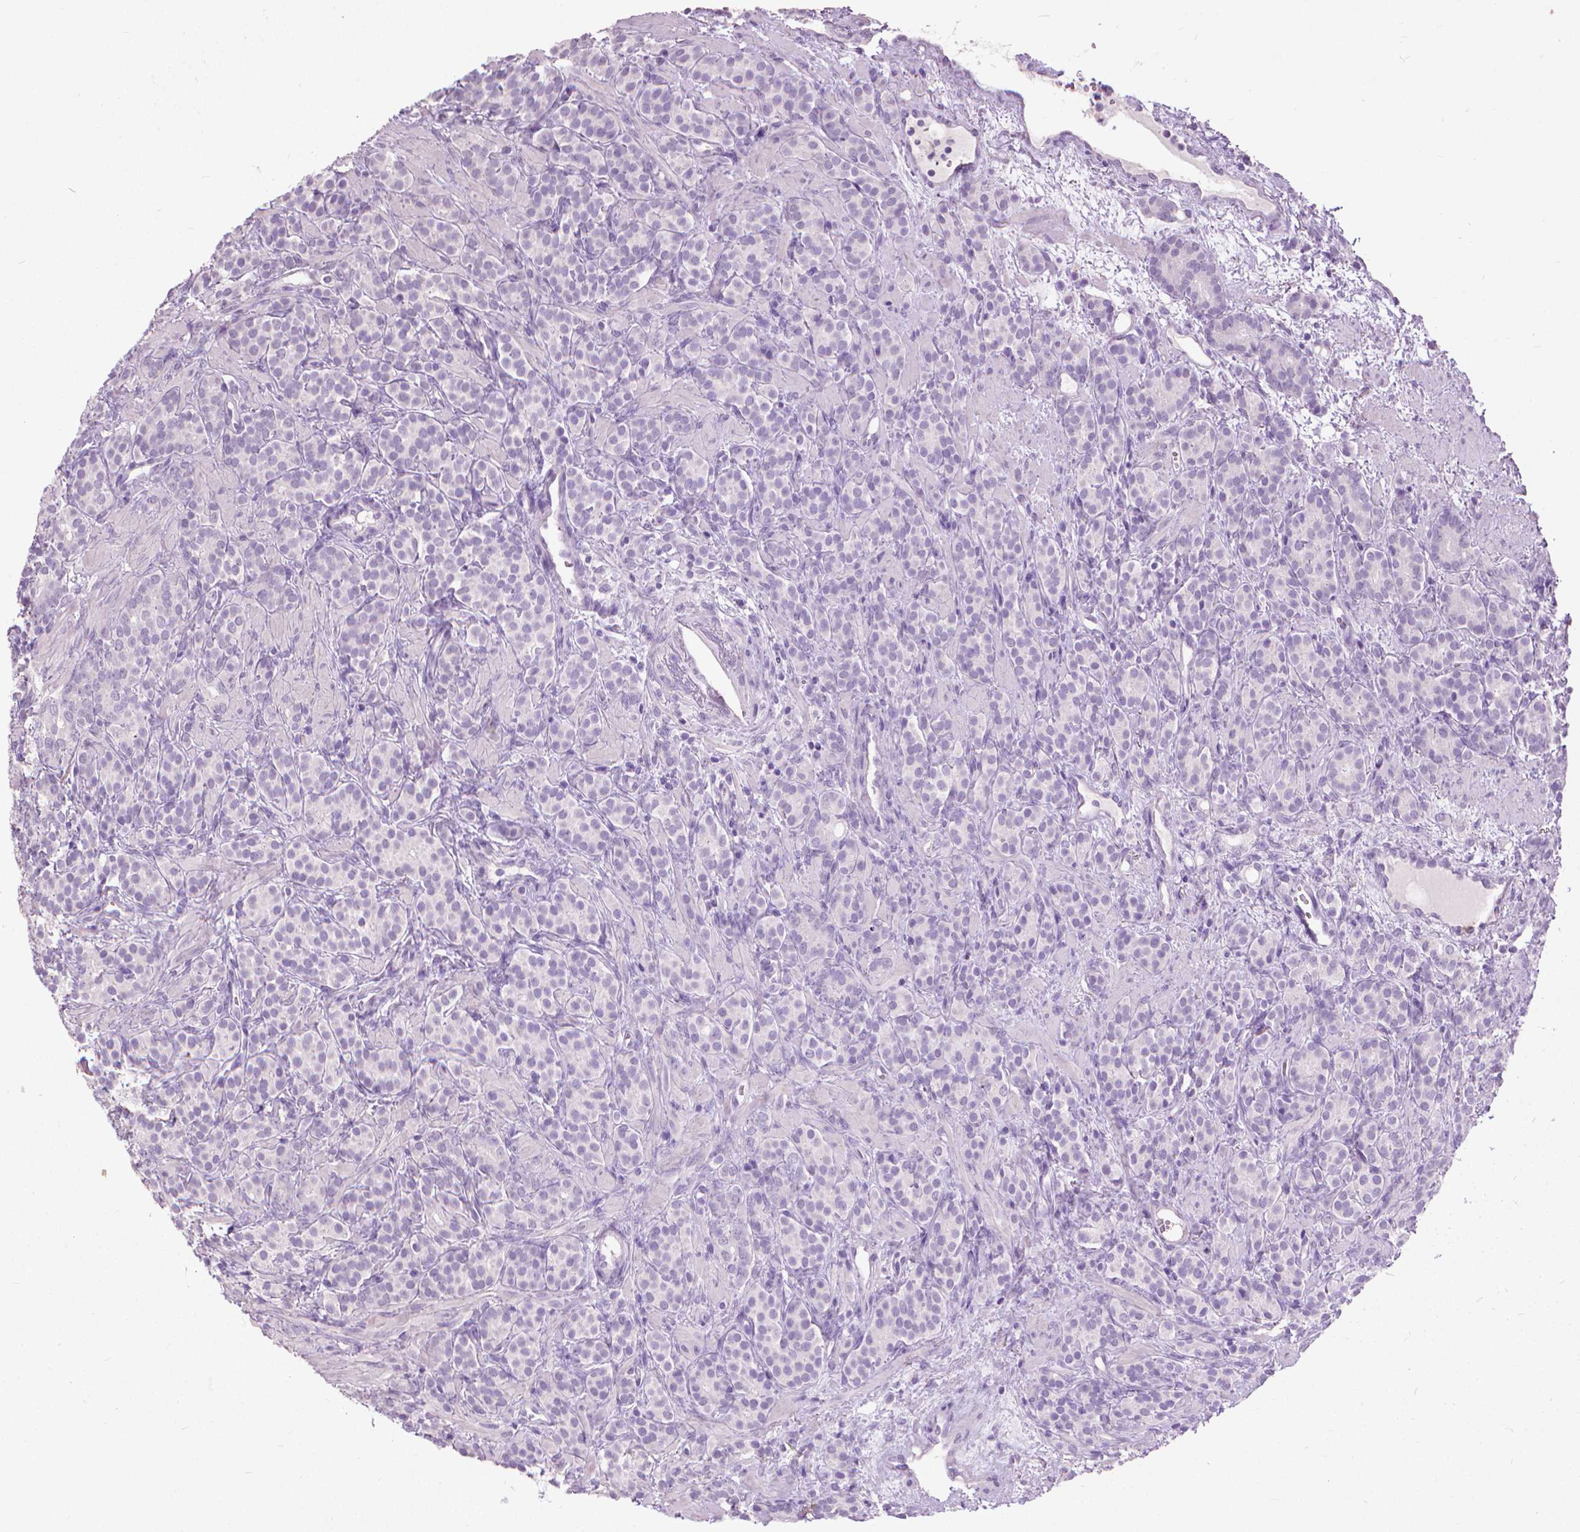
{"staining": {"intensity": "negative", "quantity": "none", "location": "none"}, "tissue": "prostate cancer", "cell_type": "Tumor cells", "image_type": "cancer", "snomed": [{"axis": "morphology", "description": "Adenocarcinoma, High grade"}, {"axis": "topography", "description": "Prostate"}], "caption": "High power microscopy histopathology image of an immunohistochemistry micrograph of adenocarcinoma (high-grade) (prostate), revealing no significant expression in tumor cells. (DAB immunohistochemistry with hematoxylin counter stain).", "gene": "KRT5", "patient": {"sex": "male", "age": 84}}